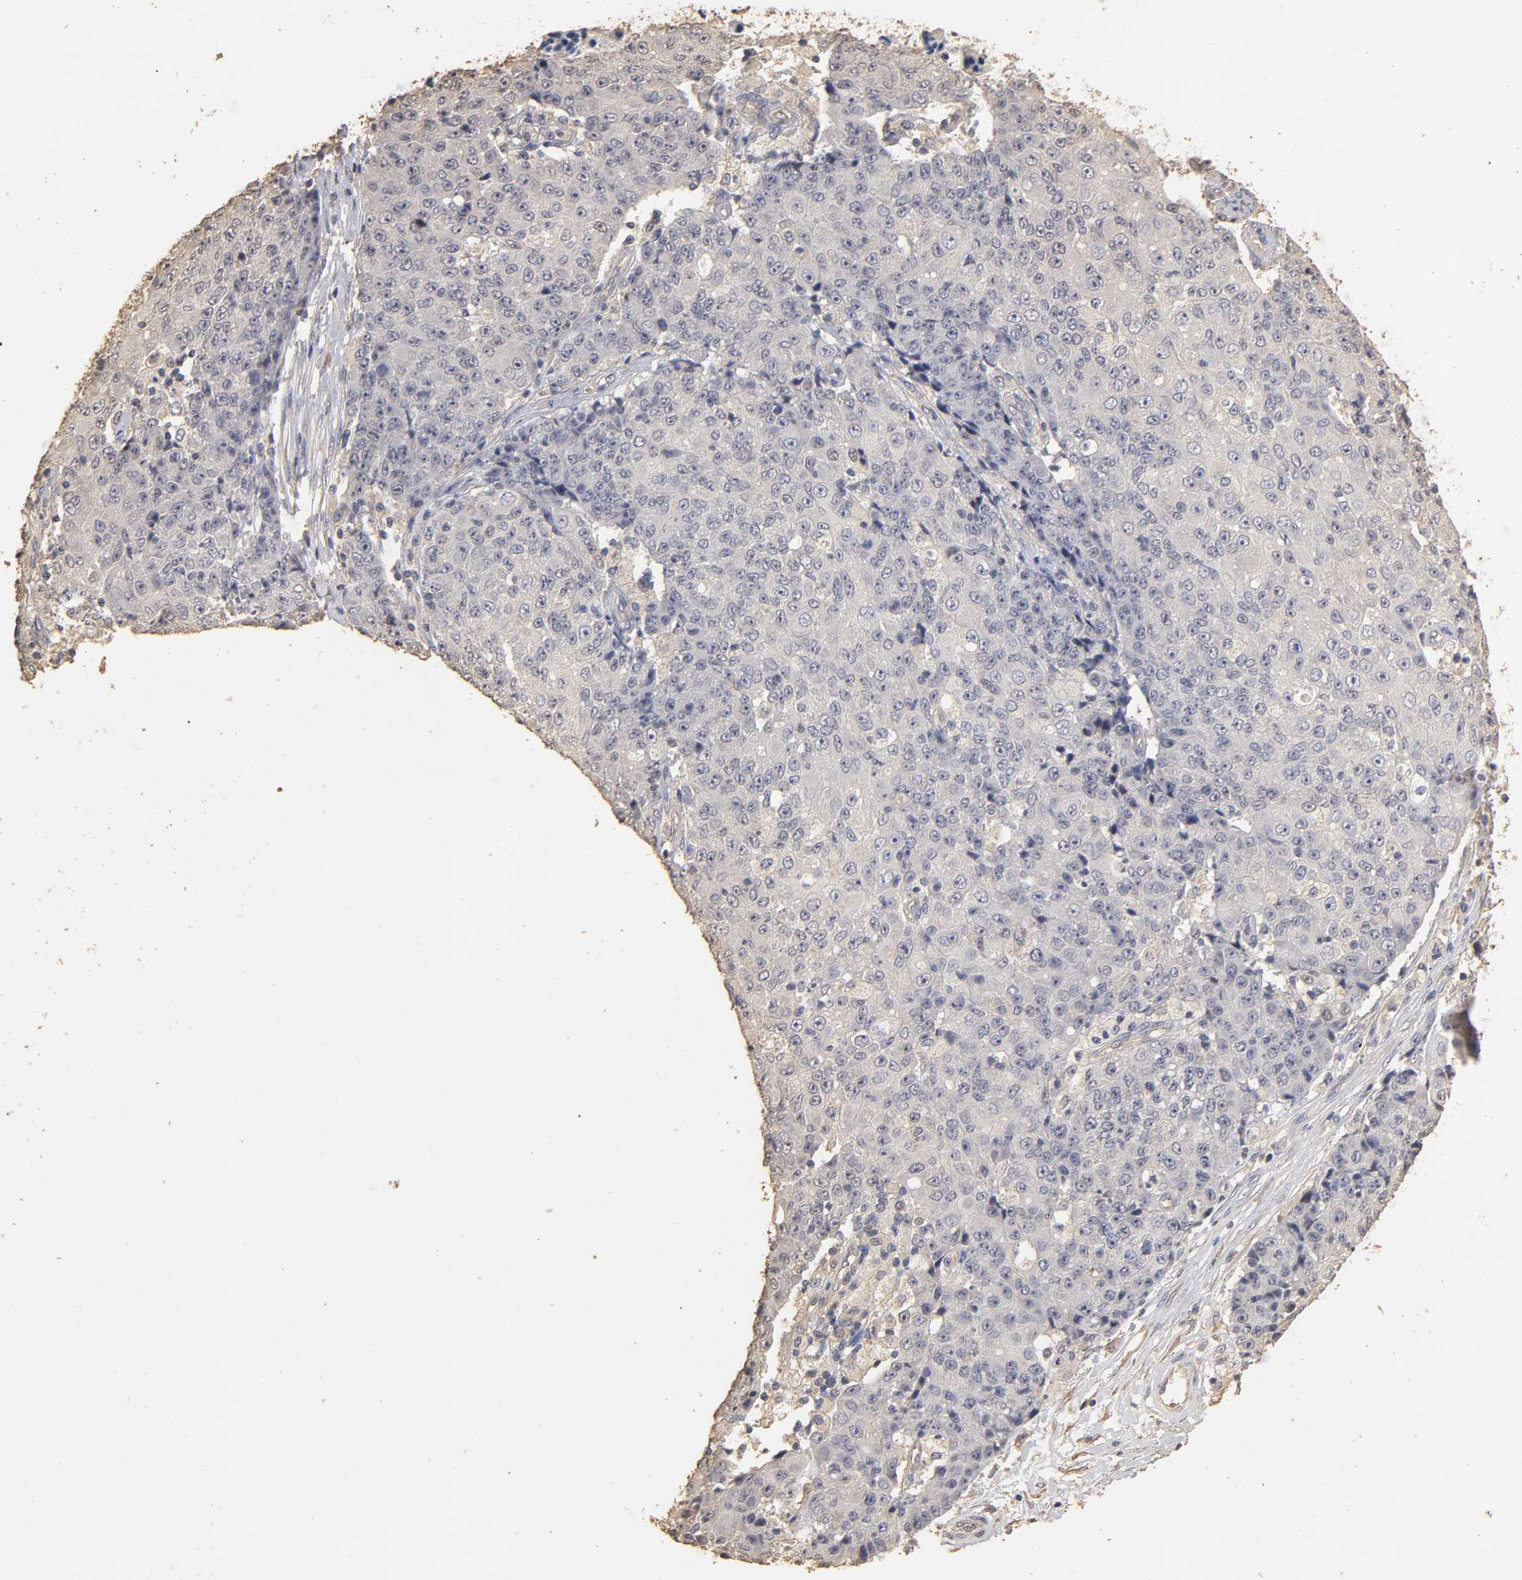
{"staining": {"intensity": "negative", "quantity": "none", "location": "none"}, "tissue": "ovarian cancer", "cell_type": "Tumor cells", "image_type": "cancer", "snomed": [{"axis": "morphology", "description": "Carcinoma, endometroid"}, {"axis": "topography", "description": "Ovary"}], "caption": "DAB (3,3'-diaminobenzidine) immunohistochemical staining of ovarian cancer demonstrates no significant expression in tumor cells.", "gene": "VSIG4", "patient": {"sex": "female", "age": 42}}